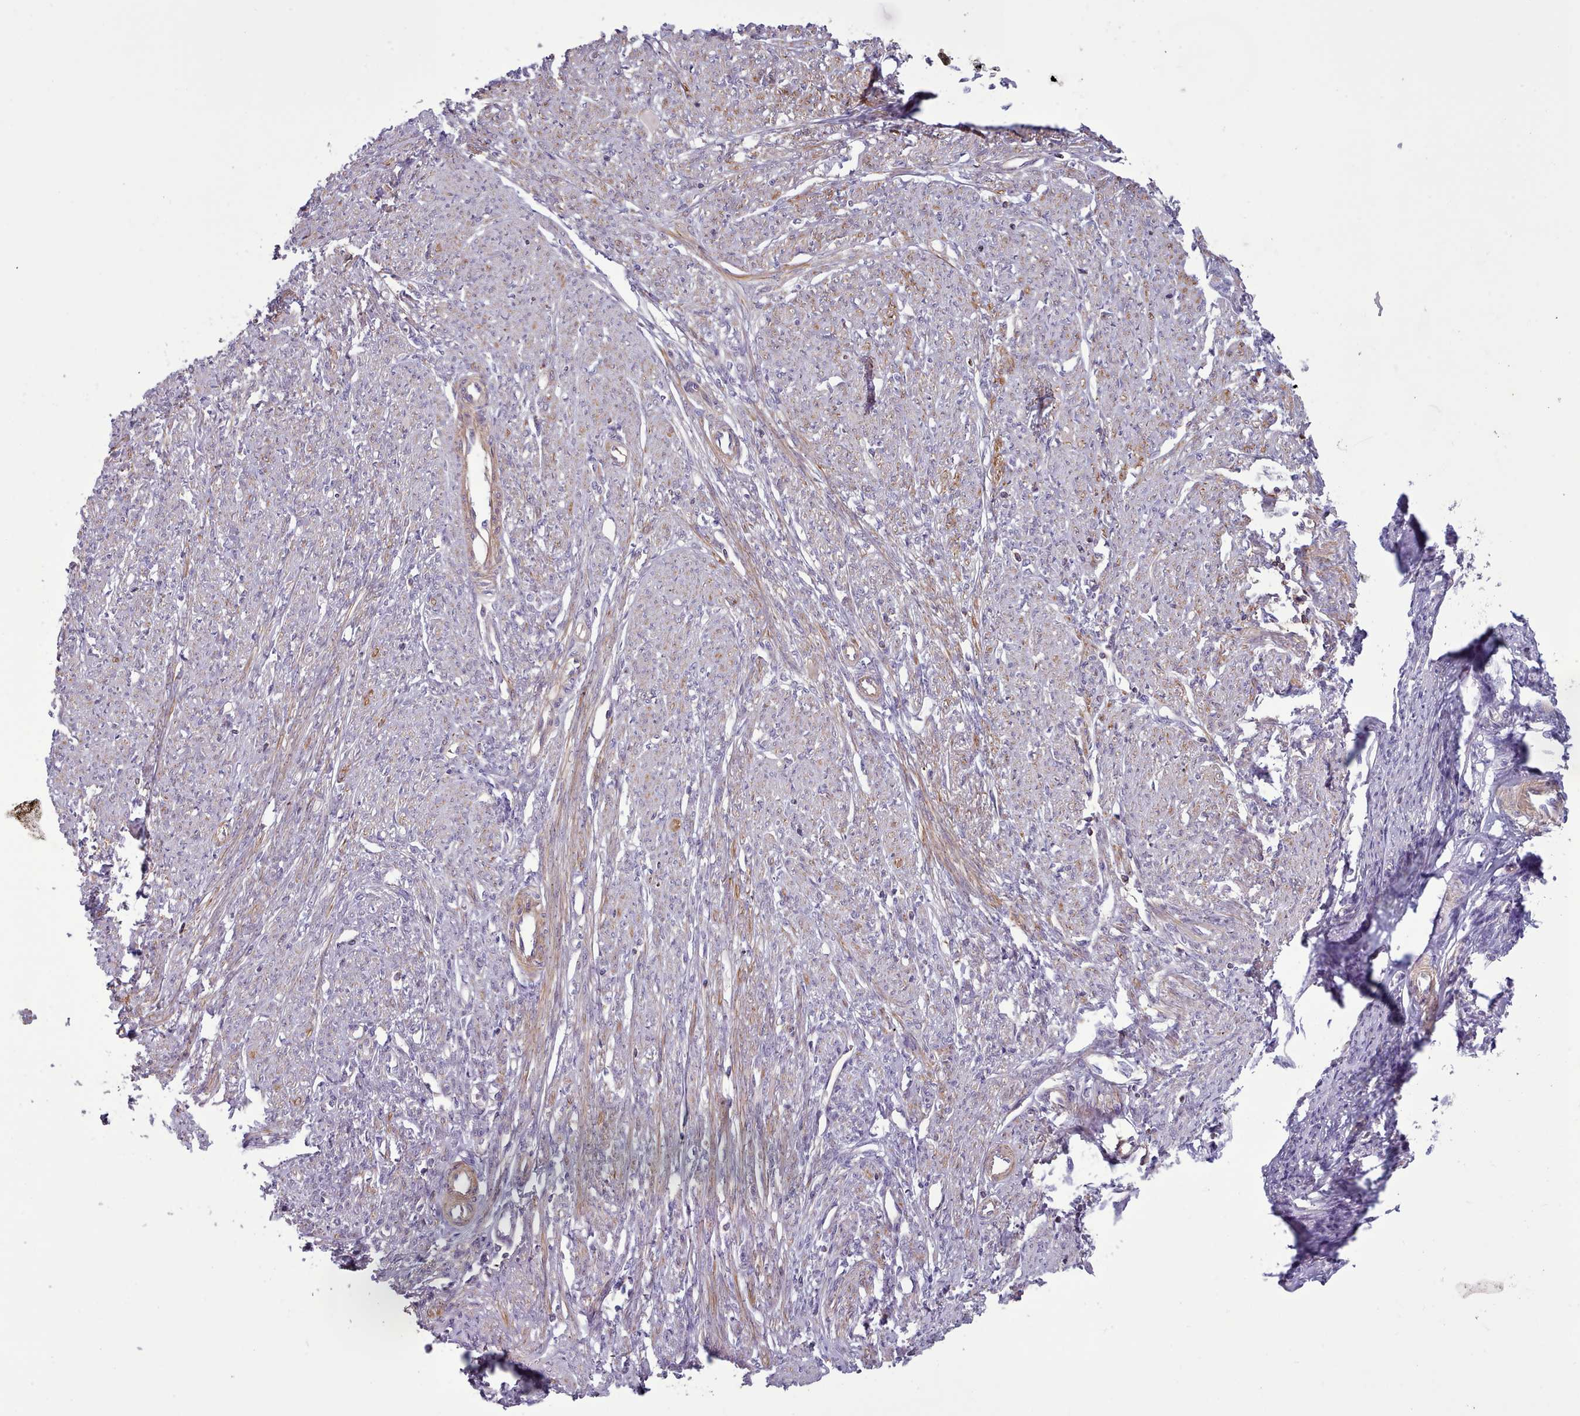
{"staining": {"intensity": "moderate", "quantity": "25%-75%", "location": "cytoplasmic/membranous"}, "tissue": "smooth muscle", "cell_type": "Smooth muscle cells", "image_type": "normal", "snomed": [{"axis": "morphology", "description": "Normal tissue, NOS"}, {"axis": "topography", "description": "Smooth muscle"}, {"axis": "topography", "description": "Uterus"}], "caption": "IHC (DAB) staining of normal smooth muscle reveals moderate cytoplasmic/membranous protein staining in about 25%-75% of smooth muscle cells.", "gene": "TENT4B", "patient": {"sex": "female", "age": 59}}